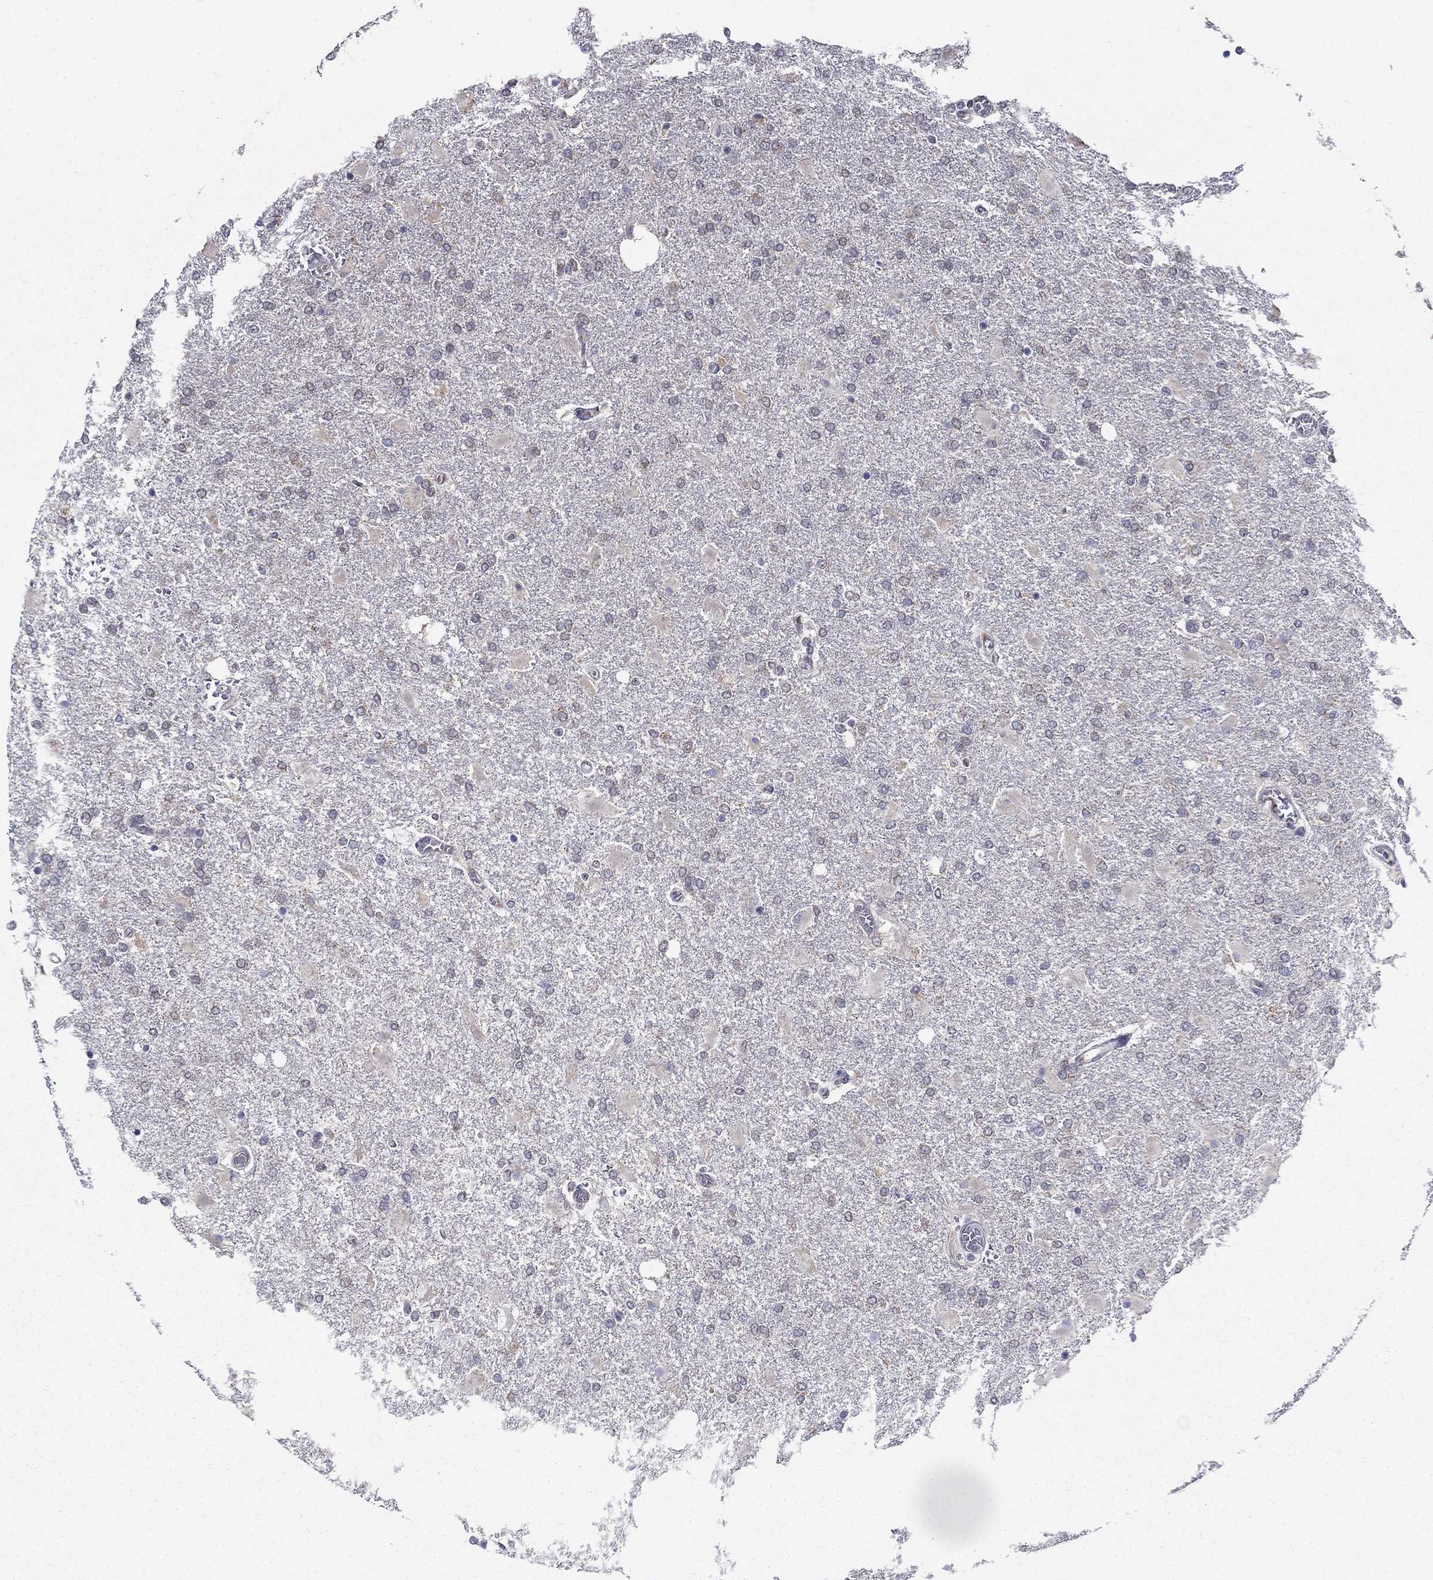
{"staining": {"intensity": "negative", "quantity": "none", "location": "none"}, "tissue": "glioma", "cell_type": "Tumor cells", "image_type": "cancer", "snomed": [{"axis": "morphology", "description": "Glioma, malignant, High grade"}, {"axis": "topography", "description": "Cerebral cortex"}], "caption": "Protein analysis of glioma demonstrates no significant positivity in tumor cells. (DAB (3,3'-diaminobenzidine) IHC, high magnification).", "gene": "LACTB2", "patient": {"sex": "male", "age": 79}}